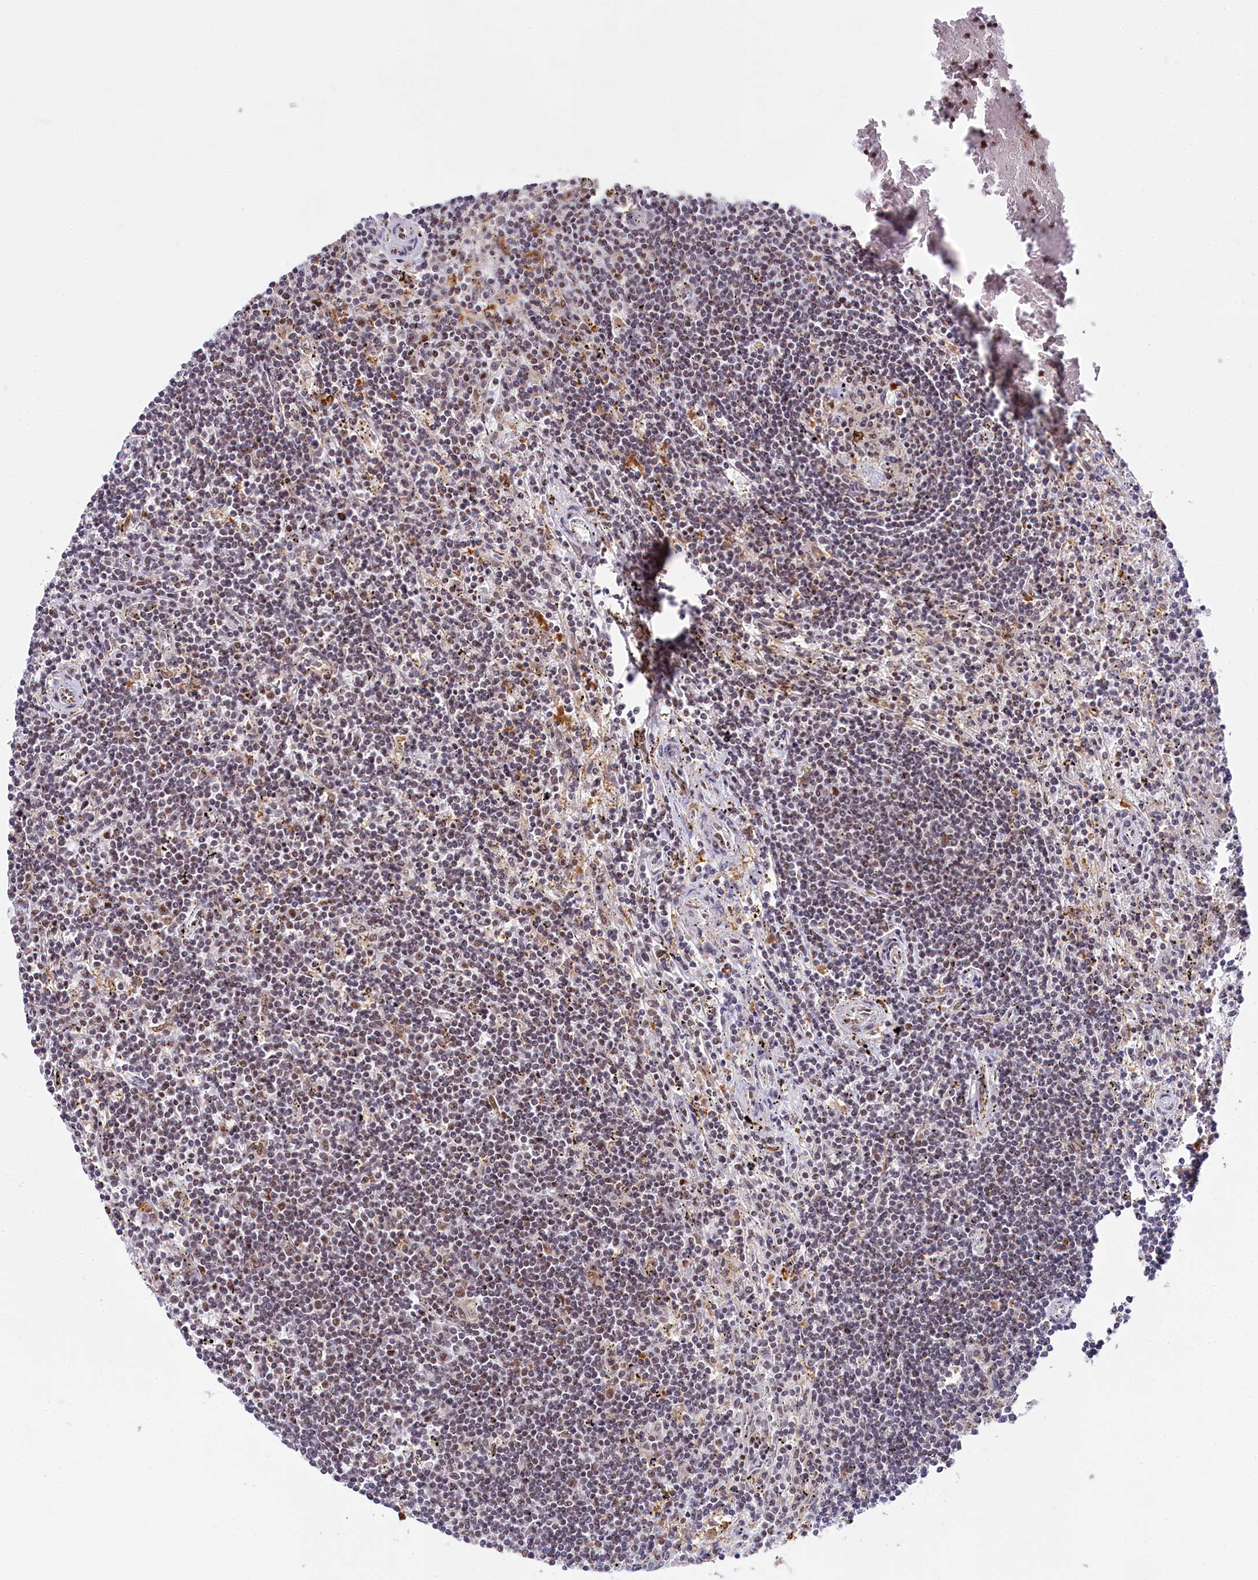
{"staining": {"intensity": "weak", "quantity": "<25%", "location": "nuclear"}, "tissue": "lymphoma", "cell_type": "Tumor cells", "image_type": "cancer", "snomed": [{"axis": "morphology", "description": "Malignant lymphoma, non-Hodgkin's type, Low grade"}, {"axis": "topography", "description": "Spleen"}], "caption": "DAB immunohistochemical staining of low-grade malignant lymphoma, non-Hodgkin's type shows no significant staining in tumor cells.", "gene": "PPHLN1", "patient": {"sex": "male", "age": 76}}